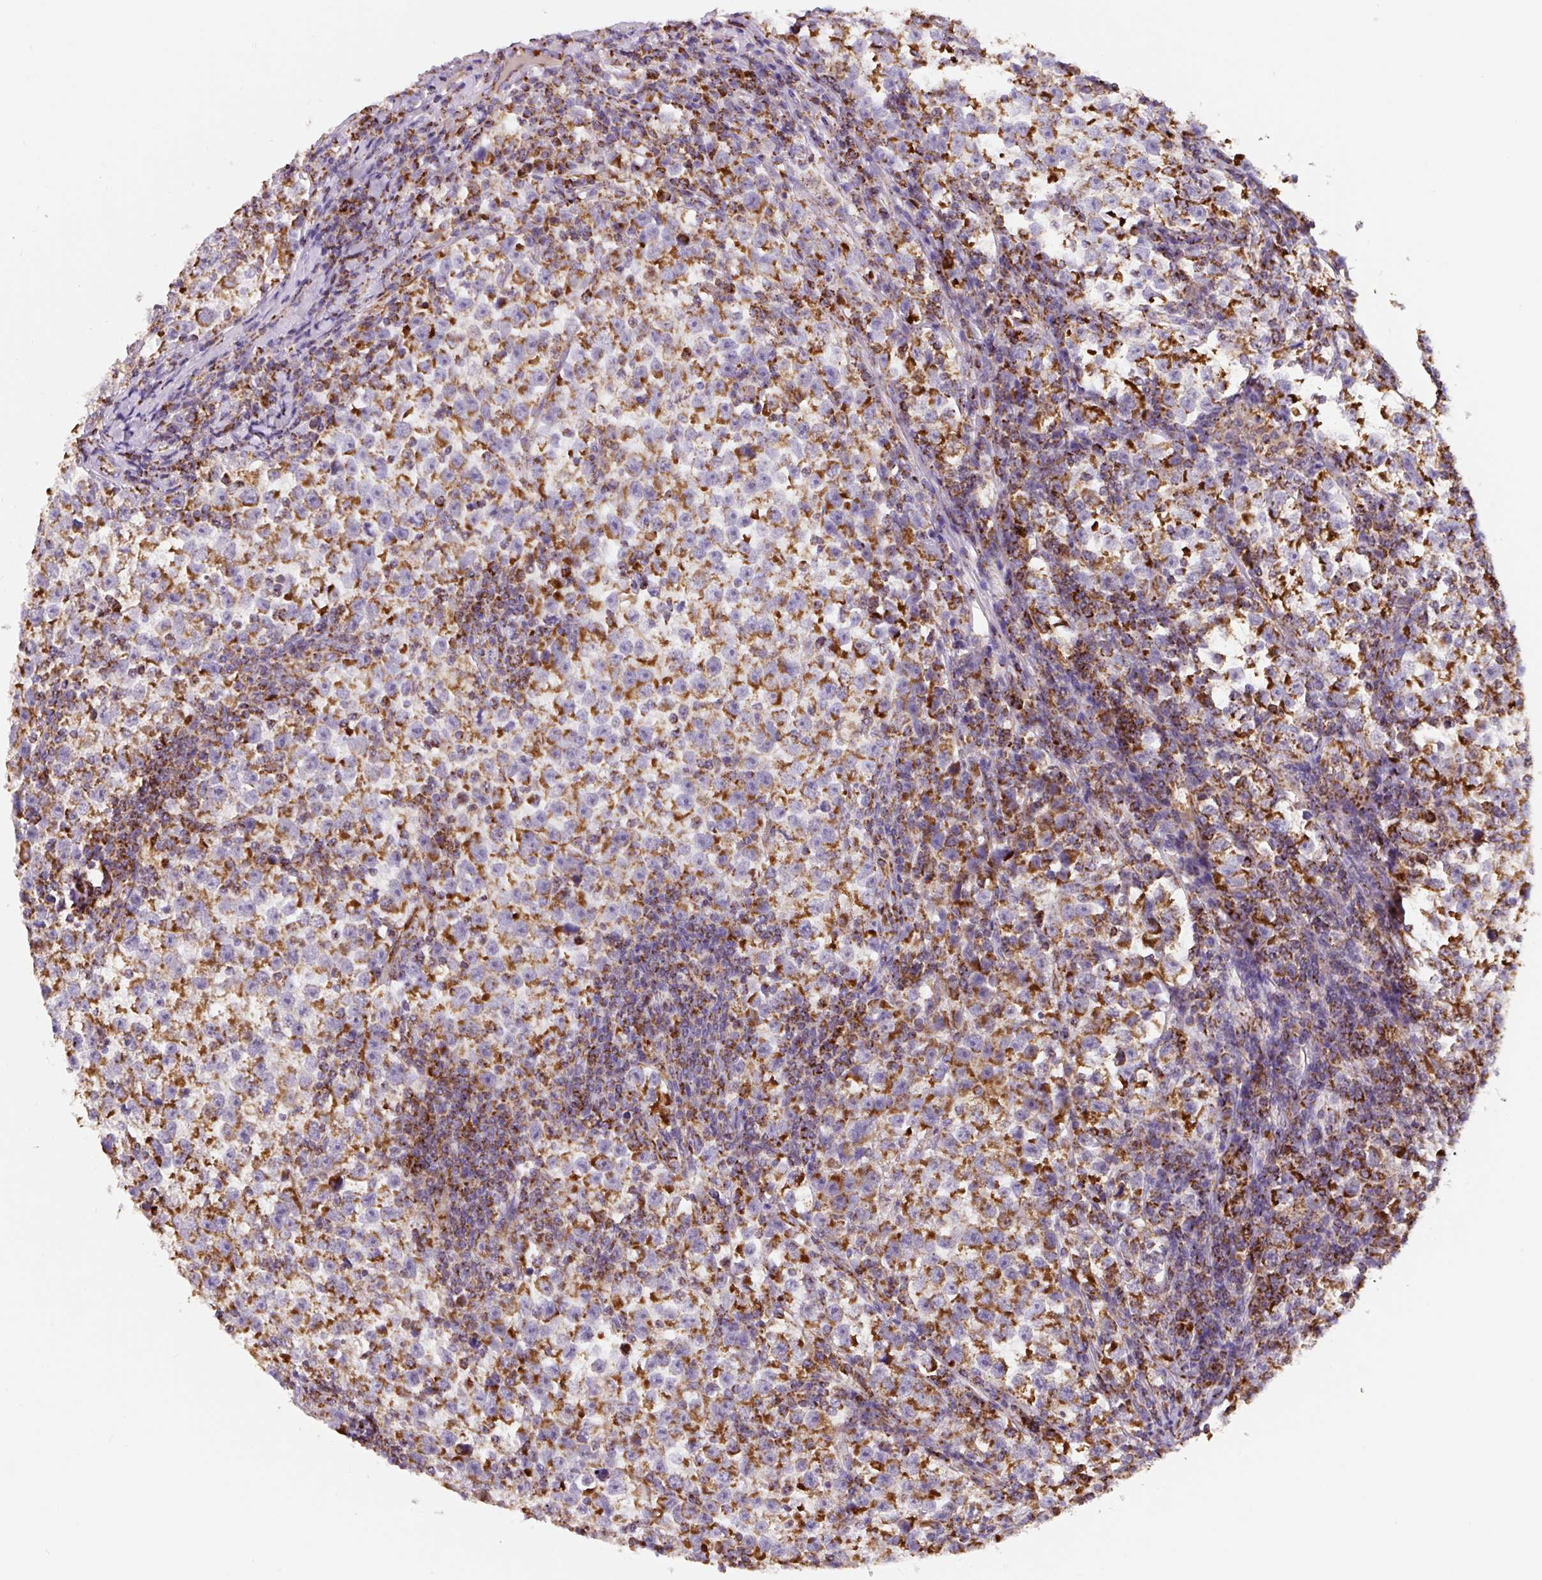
{"staining": {"intensity": "strong", "quantity": ">75%", "location": "cytoplasmic/membranous"}, "tissue": "testis cancer", "cell_type": "Tumor cells", "image_type": "cancer", "snomed": [{"axis": "morphology", "description": "Normal tissue, NOS"}, {"axis": "morphology", "description": "Seminoma, NOS"}, {"axis": "topography", "description": "Testis"}], "caption": "IHC of human testis seminoma reveals high levels of strong cytoplasmic/membranous positivity in approximately >75% of tumor cells. The staining is performed using DAB (3,3'-diaminobenzidine) brown chromogen to label protein expression. The nuclei are counter-stained blue using hematoxylin.", "gene": "MT-CO2", "patient": {"sex": "male", "age": 43}}